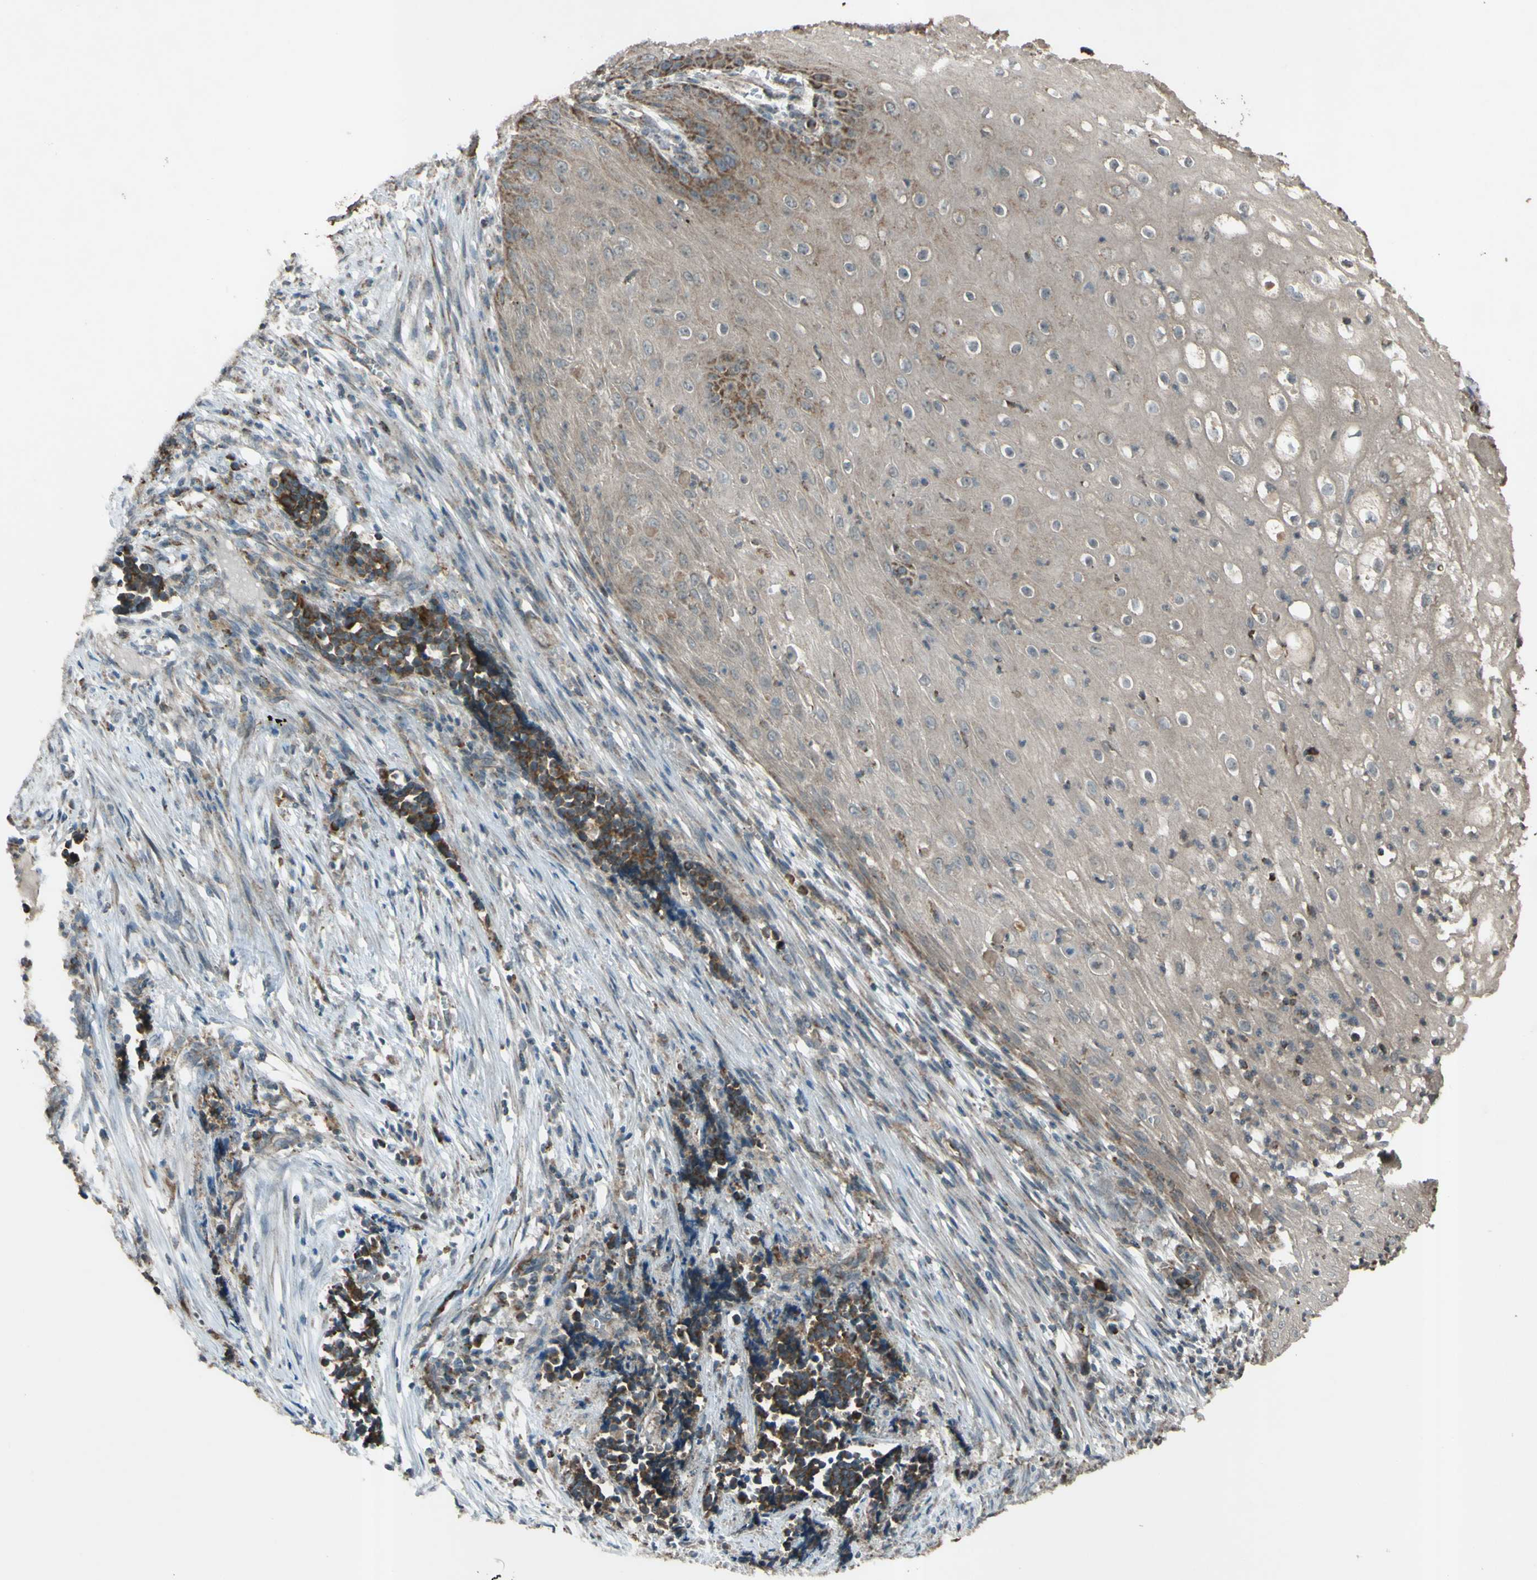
{"staining": {"intensity": "moderate", "quantity": ">75%", "location": "cytoplasmic/membranous"}, "tissue": "cervical cancer", "cell_type": "Tumor cells", "image_type": "cancer", "snomed": [{"axis": "morphology", "description": "Normal tissue, NOS"}, {"axis": "morphology", "description": "Squamous cell carcinoma, NOS"}, {"axis": "topography", "description": "Cervix"}], "caption": "Human cervical cancer (squamous cell carcinoma) stained for a protein (brown) reveals moderate cytoplasmic/membranous positive staining in about >75% of tumor cells.", "gene": "ACOT8", "patient": {"sex": "female", "age": 35}}